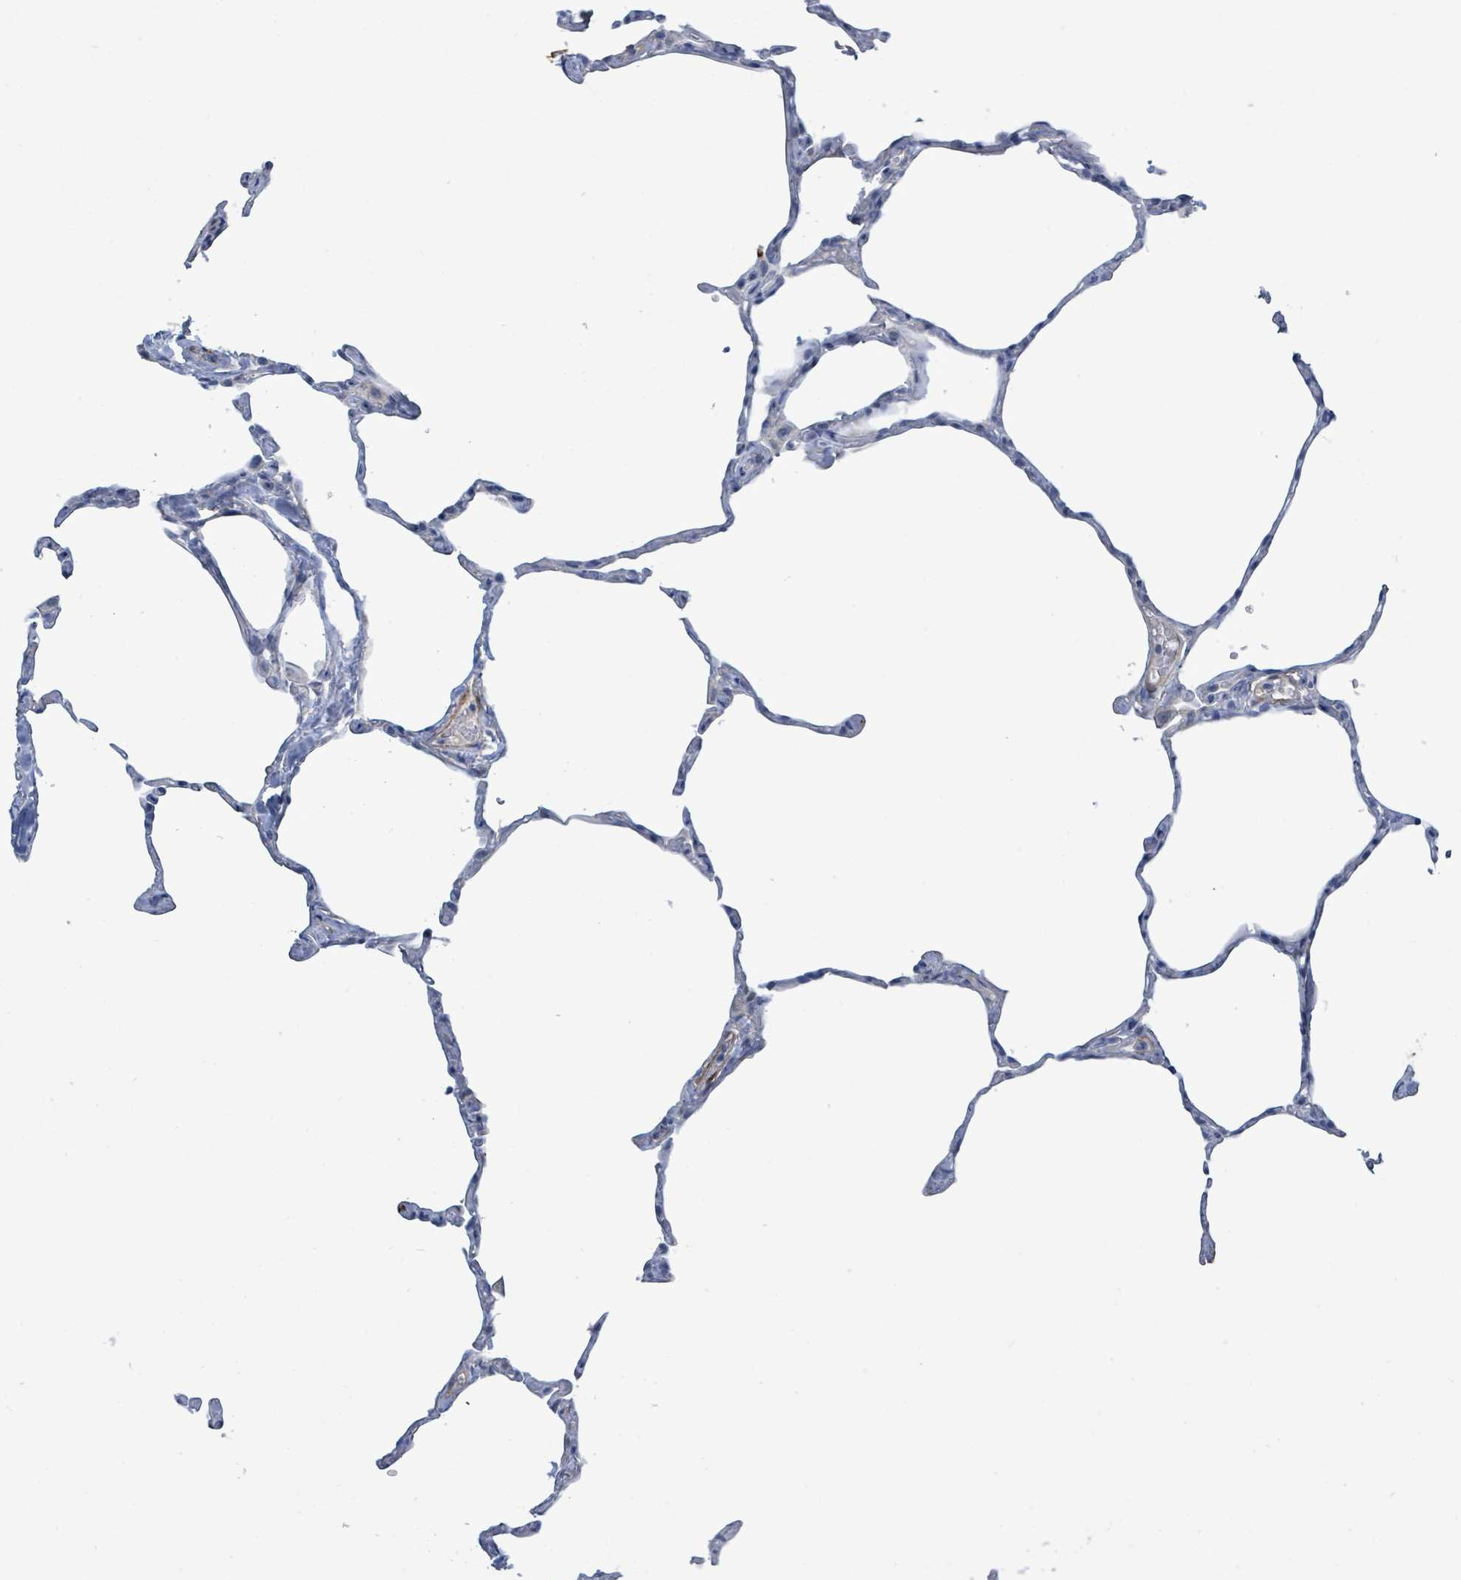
{"staining": {"intensity": "negative", "quantity": "none", "location": "none"}, "tissue": "lung", "cell_type": "Alveolar cells", "image_type": "normal", "snomed": [{"axis": "morphology", "description": "Normal tissue, NOS"}, {"axis": "topography", "description": "Lung"}], "caption": "Protein analysis of unremarkable lung displays no significant staining in alveolar cells. Nuclei are stained in blue.", "gene": "DMRTC1B", "patient": {"sex": "male", "age": 65}}